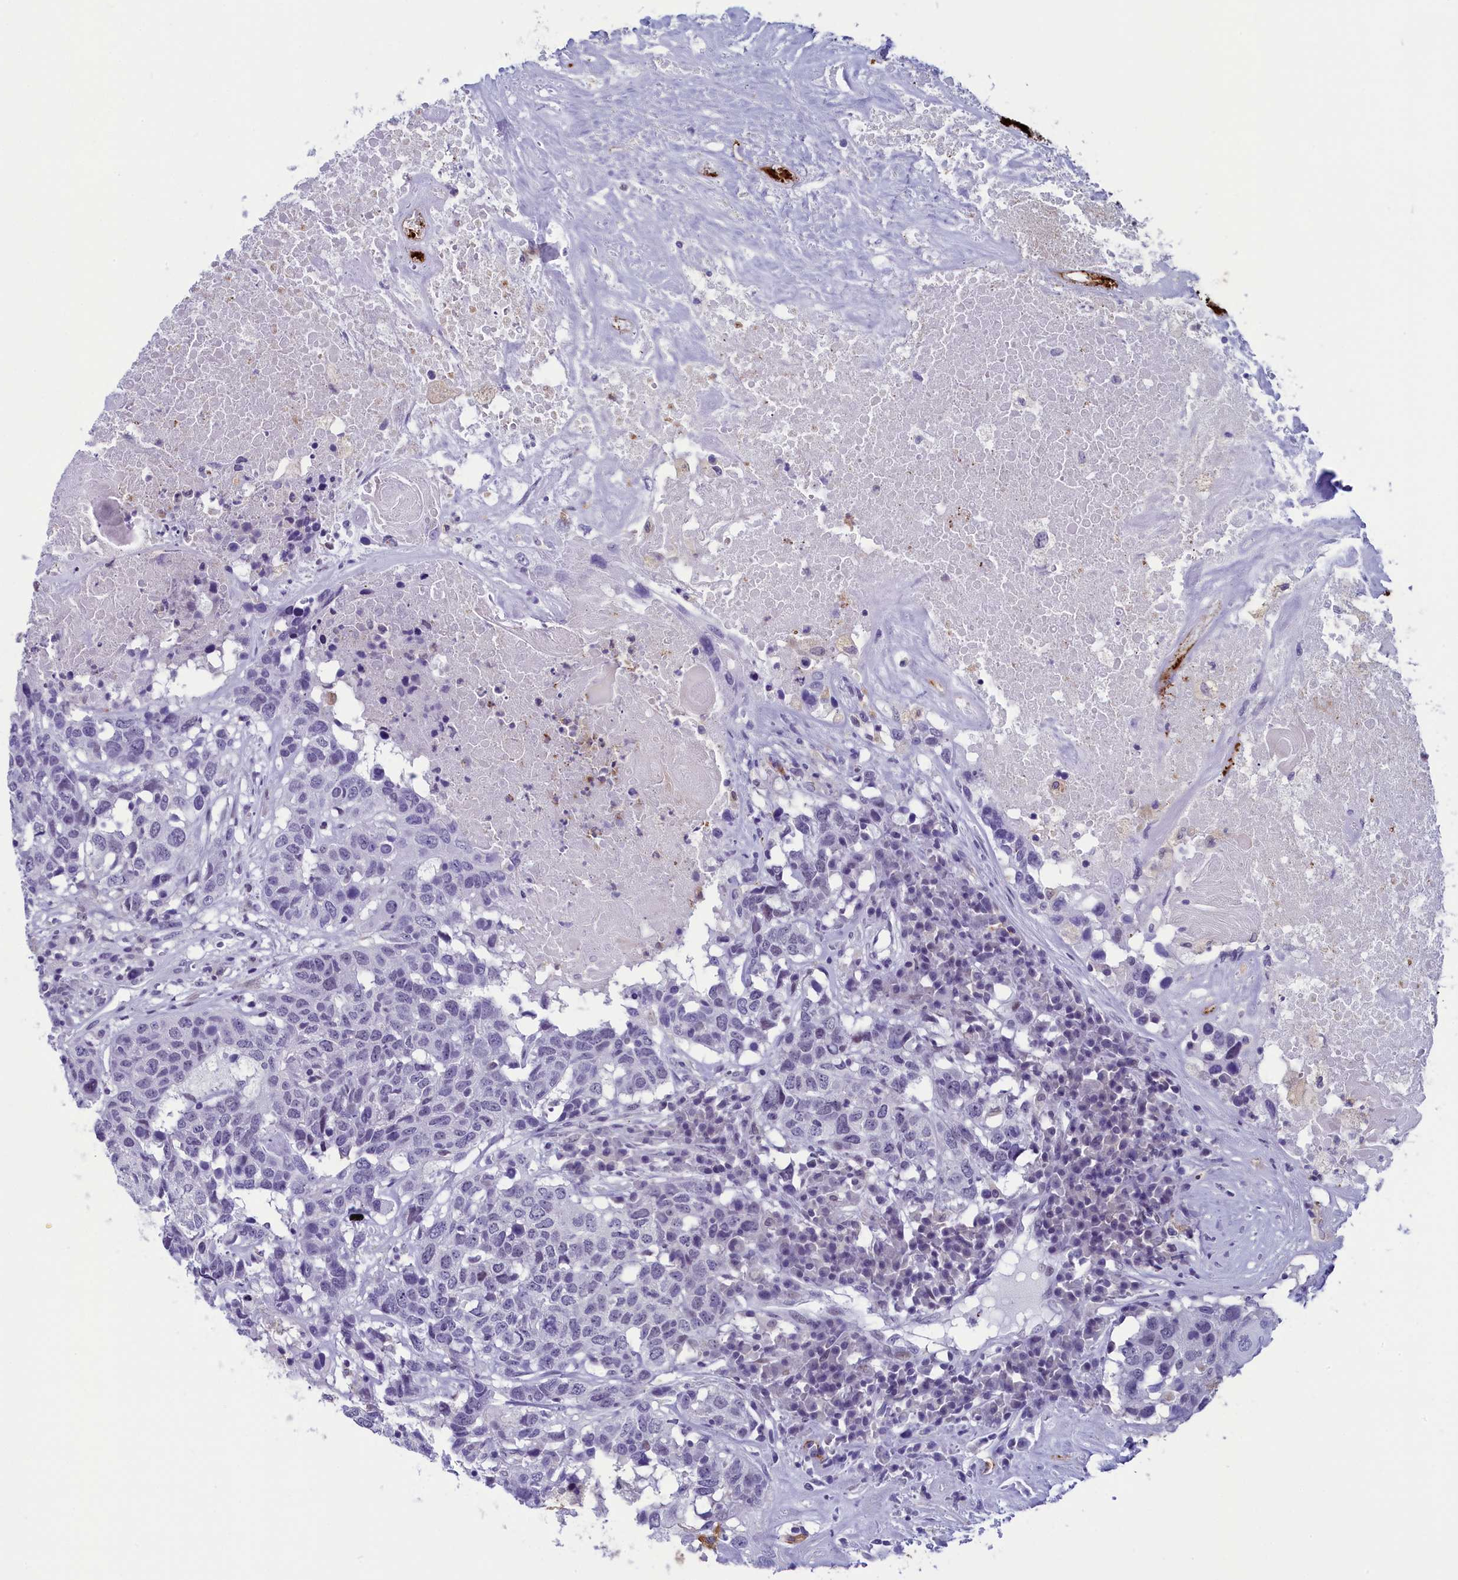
{"staining": {"intensity": "negative", "quantity": "none", "location": "none"}, "tissue": "head and neck cancer", "cell_type": "Tumor cells", "image_type": "cancer", "snomed": [{"axis": "morphology", "description": "Squamous cell carcinoma, NOS"}, {"axis": "topography", "description": "Head-Neck"}], "caption": "The IHC micrograph has no significant expression in tumor cells of head and neck cancer tissue.", "gene": "AIFM2", "patient": {"sex": "male", "age": 66}}